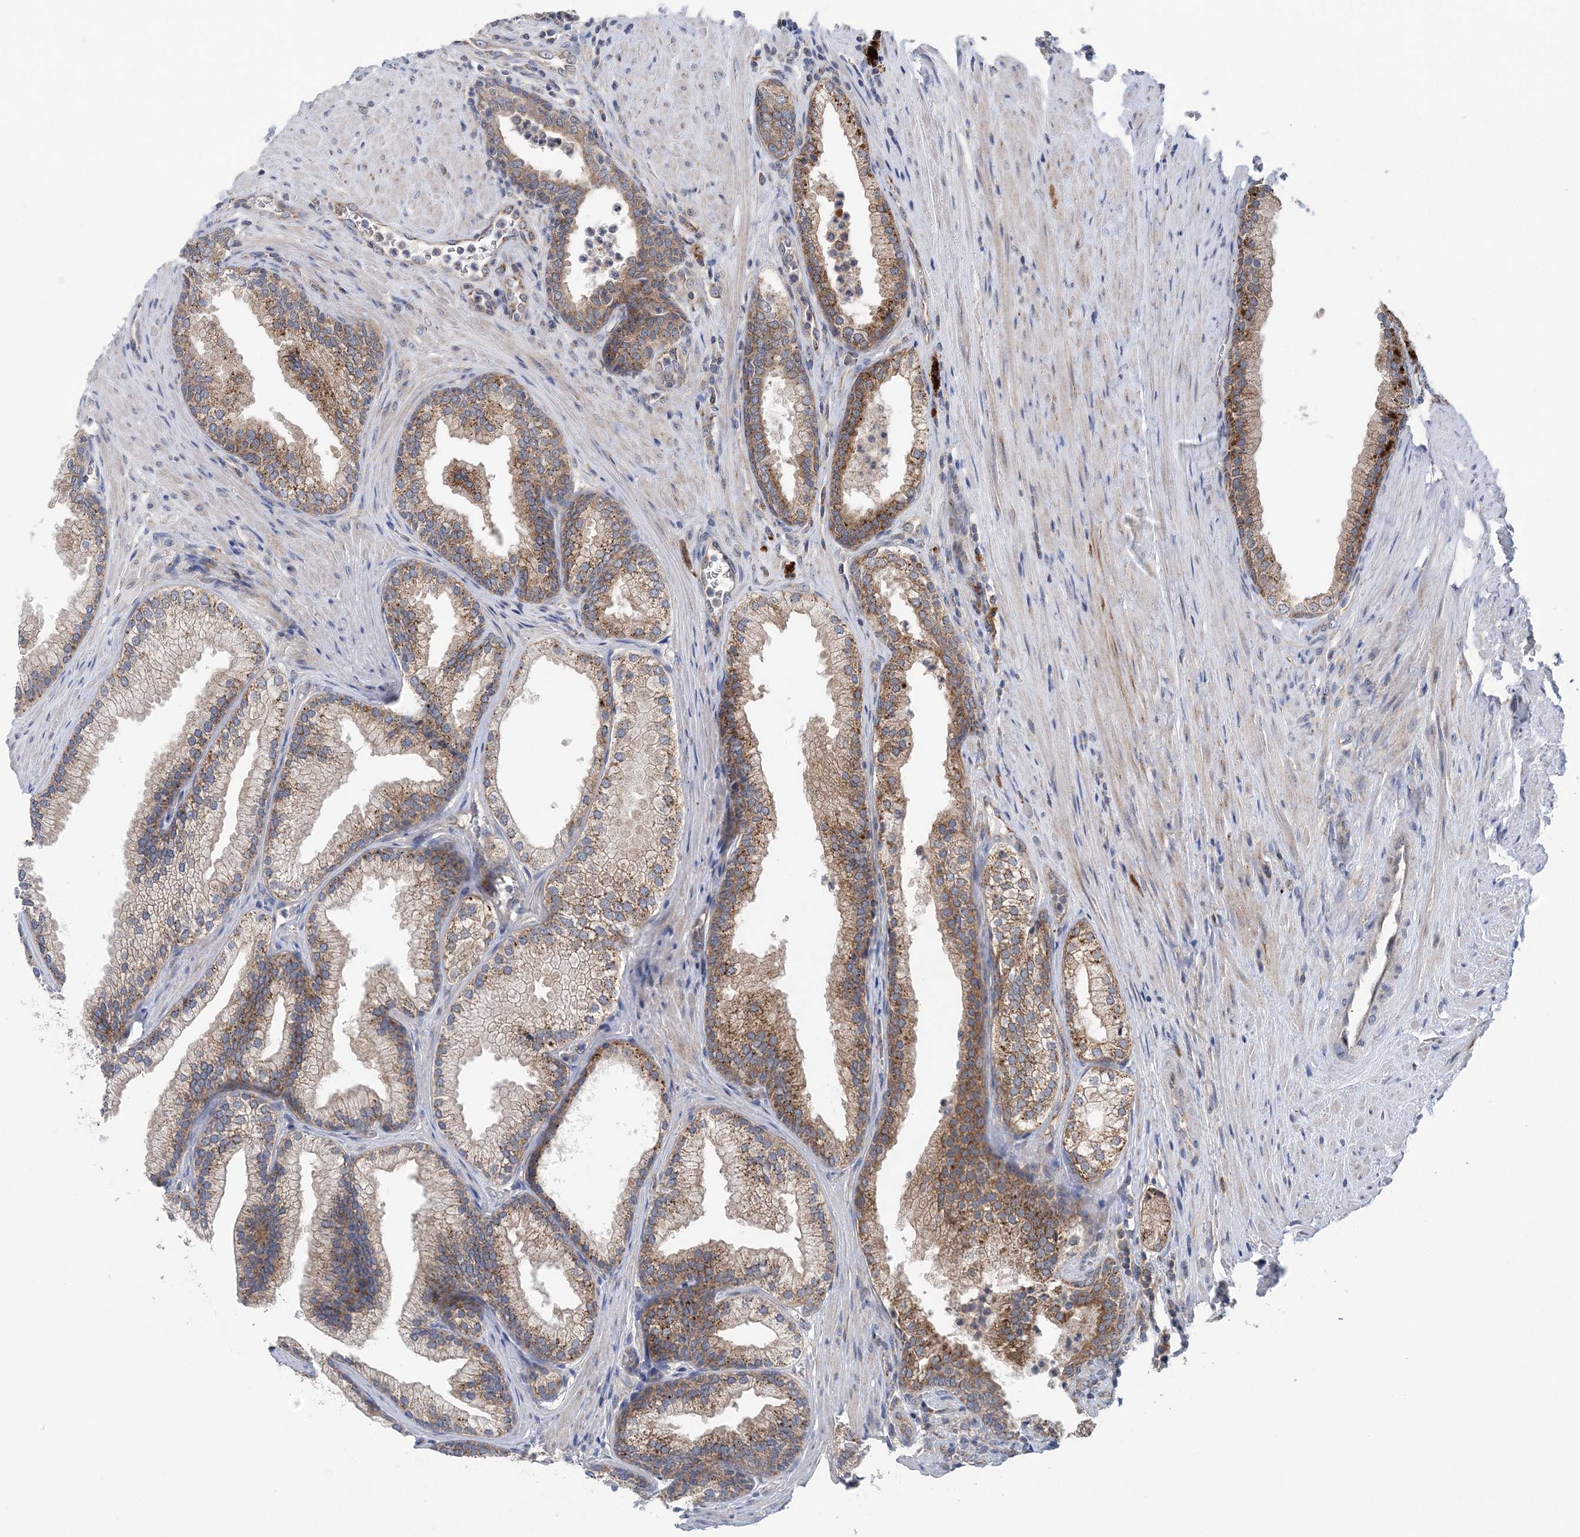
{"staining": {"intensity": "moderate", "quantity": ">75%", "location": "cytoplasmic/membranous"}, "tissue": "prostate", "cell_type": "Glandular cells", "image_type": "normal", "snomed": [{"axis": "morphology", "description": "Normal tissue, NOS"}, {"axis": "topography", "description": "Prostate"}], "caption": "Protein analysis of benign prostate exhibits moderate cytoplasmic/membranous staining in approximately >75% of glandular cells. The staining is performed using DAB brown chromogen to label protein expression. The nuclei are counter-stained blue using hematoxylin.", "gene": "COPE", "patient": {"sex": "male", "age": 76}}